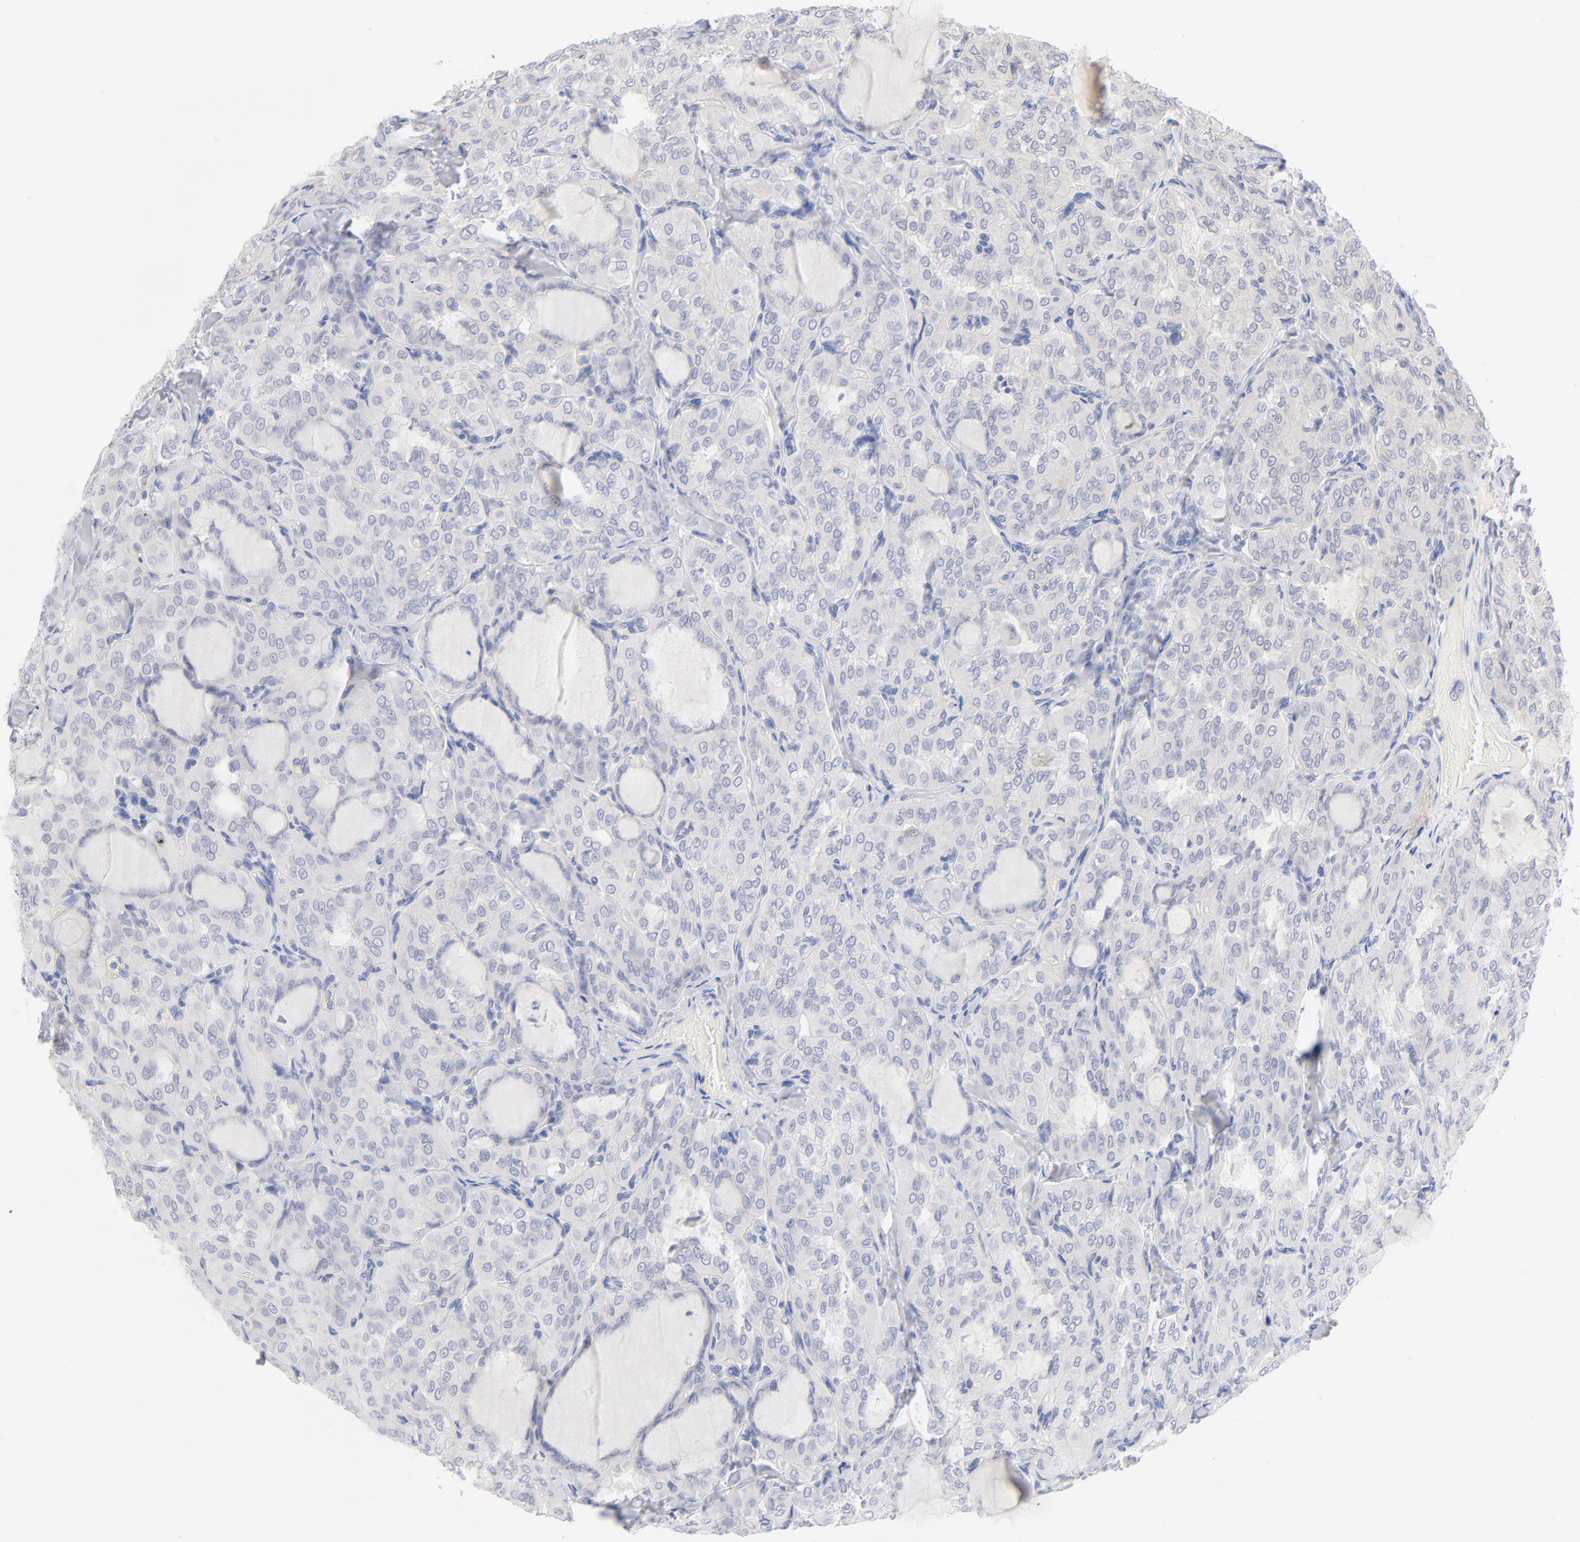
{"staining": {"intensity": "negative", "quantity": "none", "location": "none"}, "tissue": "thyroid cancer", "cell_type": "Tumor cells", "image_type": "cancer", "snomed": [{"axis": "morphology", "description": "Papillary adenocarcinoma, NOS"}, {"axis": "topography", "description": "Thyroid gland"}], "caption": "Immunohistochemistry histopathology image of neoplastic tissue: thyroid cancer (papillary adenocarcinoma) stained with DAB reveals no significant protein staining in tumor cells. (Stains: DAB (3,3'-diaminobenzidine) immunohistochemistry (IHC) with hematoxylin counter stain, Microscopy: brightfield microscopy at high magnification).", "gene": "ONECUT1", "patient": {"sex": "male", "age": 20}}